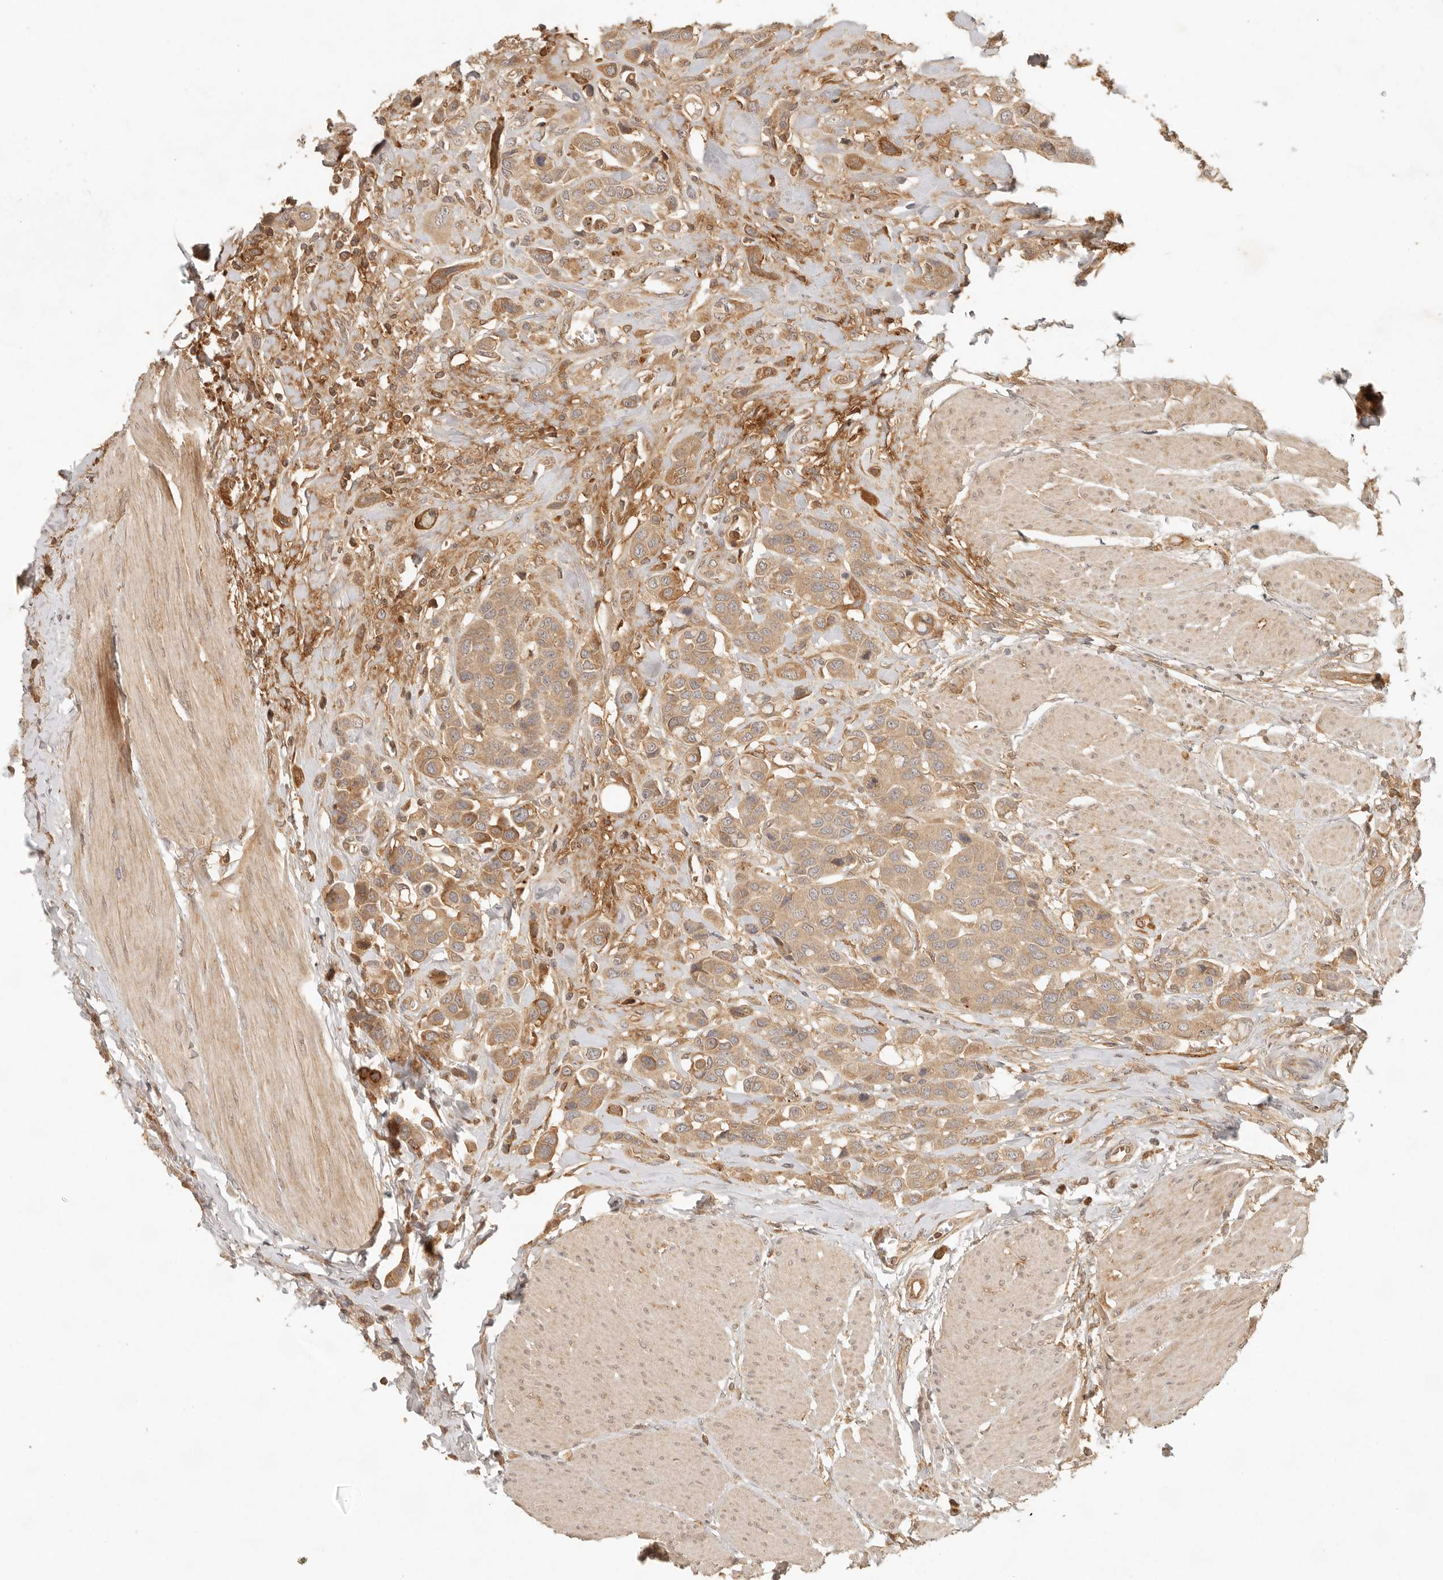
{"staining": {"intensity": "moderate", "quantity": ">75%", "location": "cytoplasmic/membranous"}, "tissue": "urothelial cancer", "cell_type": "Tumor cells", "image_type": "cancer", "snomed": [{"axis": "morphology", "description": "Urothelial carcinoma, High grade"}, {"axis": "topography", "description": "Urinary bladder"}], "caption": "A brown stain shows moderate cytoplasmic/membranous expression of a protein in human urothelial carcinoma (high-grade) tumor cells. The staining was performed using DAB (3,3'-diaminobenzidine) to visualize the protein expression in brown, while the nuclei were stained in blue with hematoxylin (Magnification: 20x).", "gene": "ANKRD61", "patient": {"sex": "male", "age": 50}}